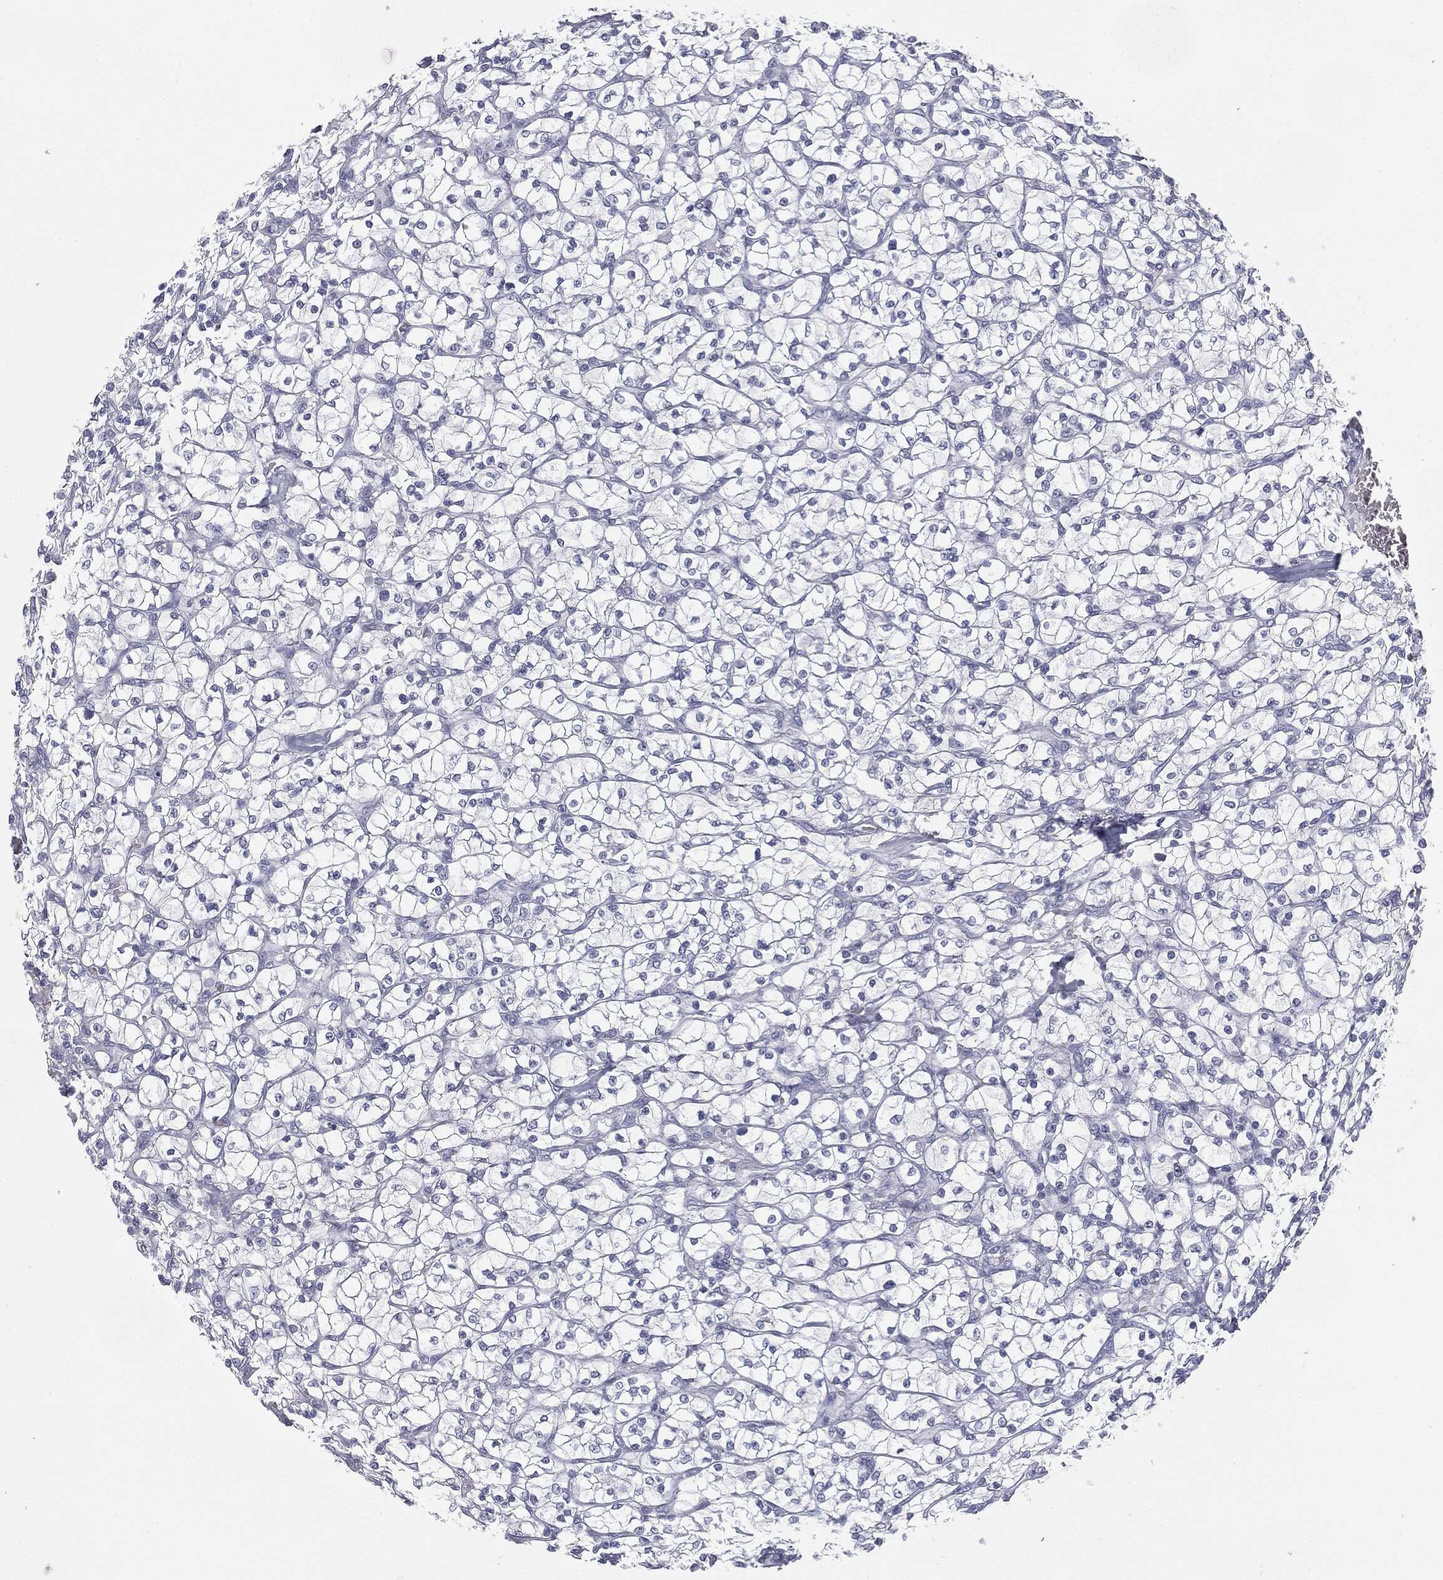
{"staining": {"intensity": "negative", "quantity": "none", "location": "none"}, "tissue": "renal cancer", "cell_type": "Tumor cells", "image_type": "cancer", "snomed": [{"axis": "morphology", "description": "Adenocarcinoma, NOS"}, {"axis": "topography", "description": "Kidney"}], "caption": "A histopathology image of human renal cancer (adenocarcinoma) is negative for staining in tumor cells.", "gene": "TPO", "patient": {"sex": "female", "age": 64}}